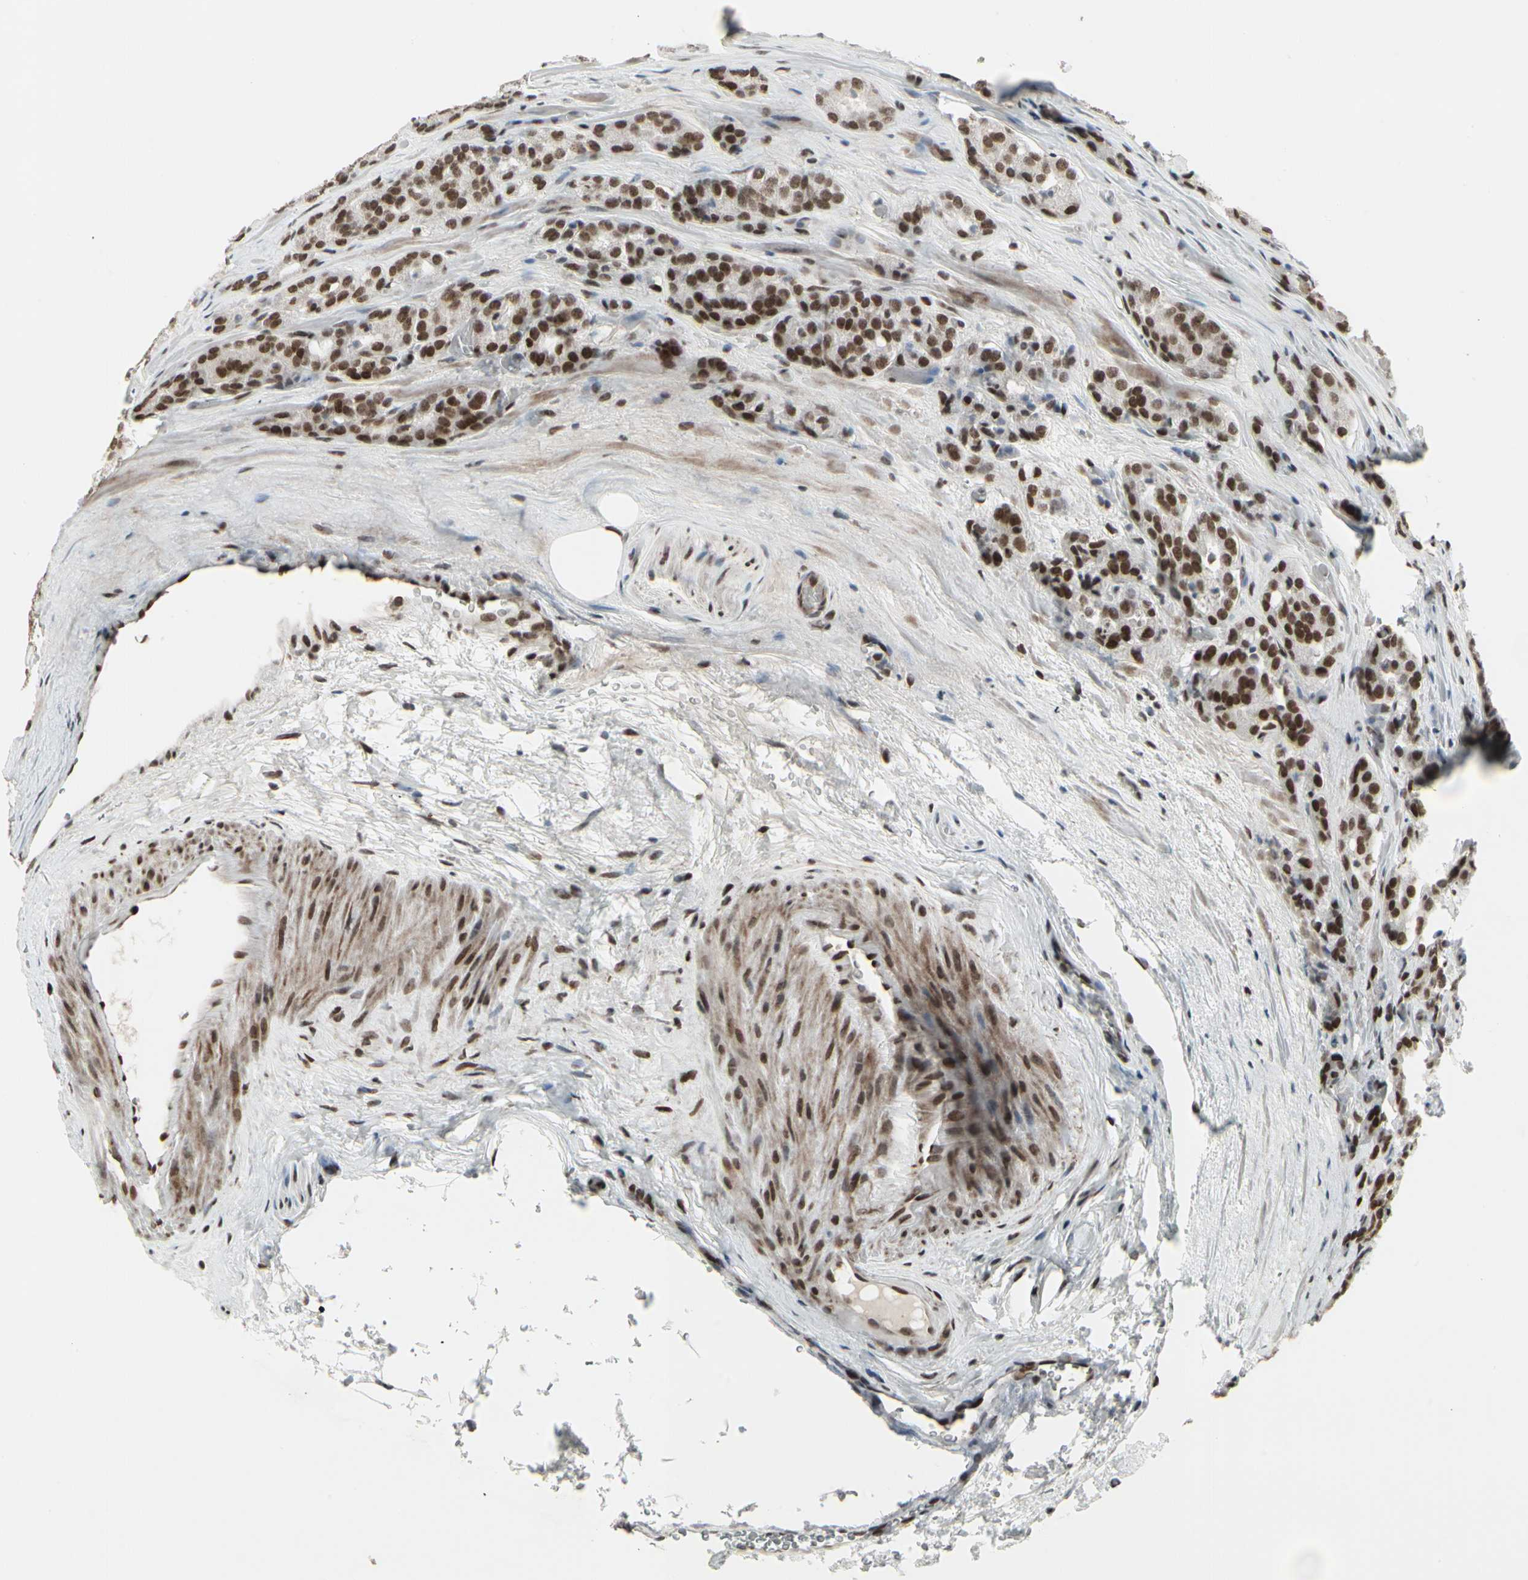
{"staining": {"intensity": "strong", "quantity": ">75%", "location": "nuclear"}, "tissue": "prostate cancer", "cell_type": "Tumor cells", "image_type": "cancer", "snomed": [{"axis": "morphology", "description": "Adenocarcinoma, High grade"}, {"axis": "topography", "description": "Prostate"}], "caption": "Immunohistochemical staining of human prostate cancer displays high levels of strong nuclear protein positivity in about >75% of tumor cells.", "gene": "HMG20A", "patient": {"sex": "male", "age": 64}}